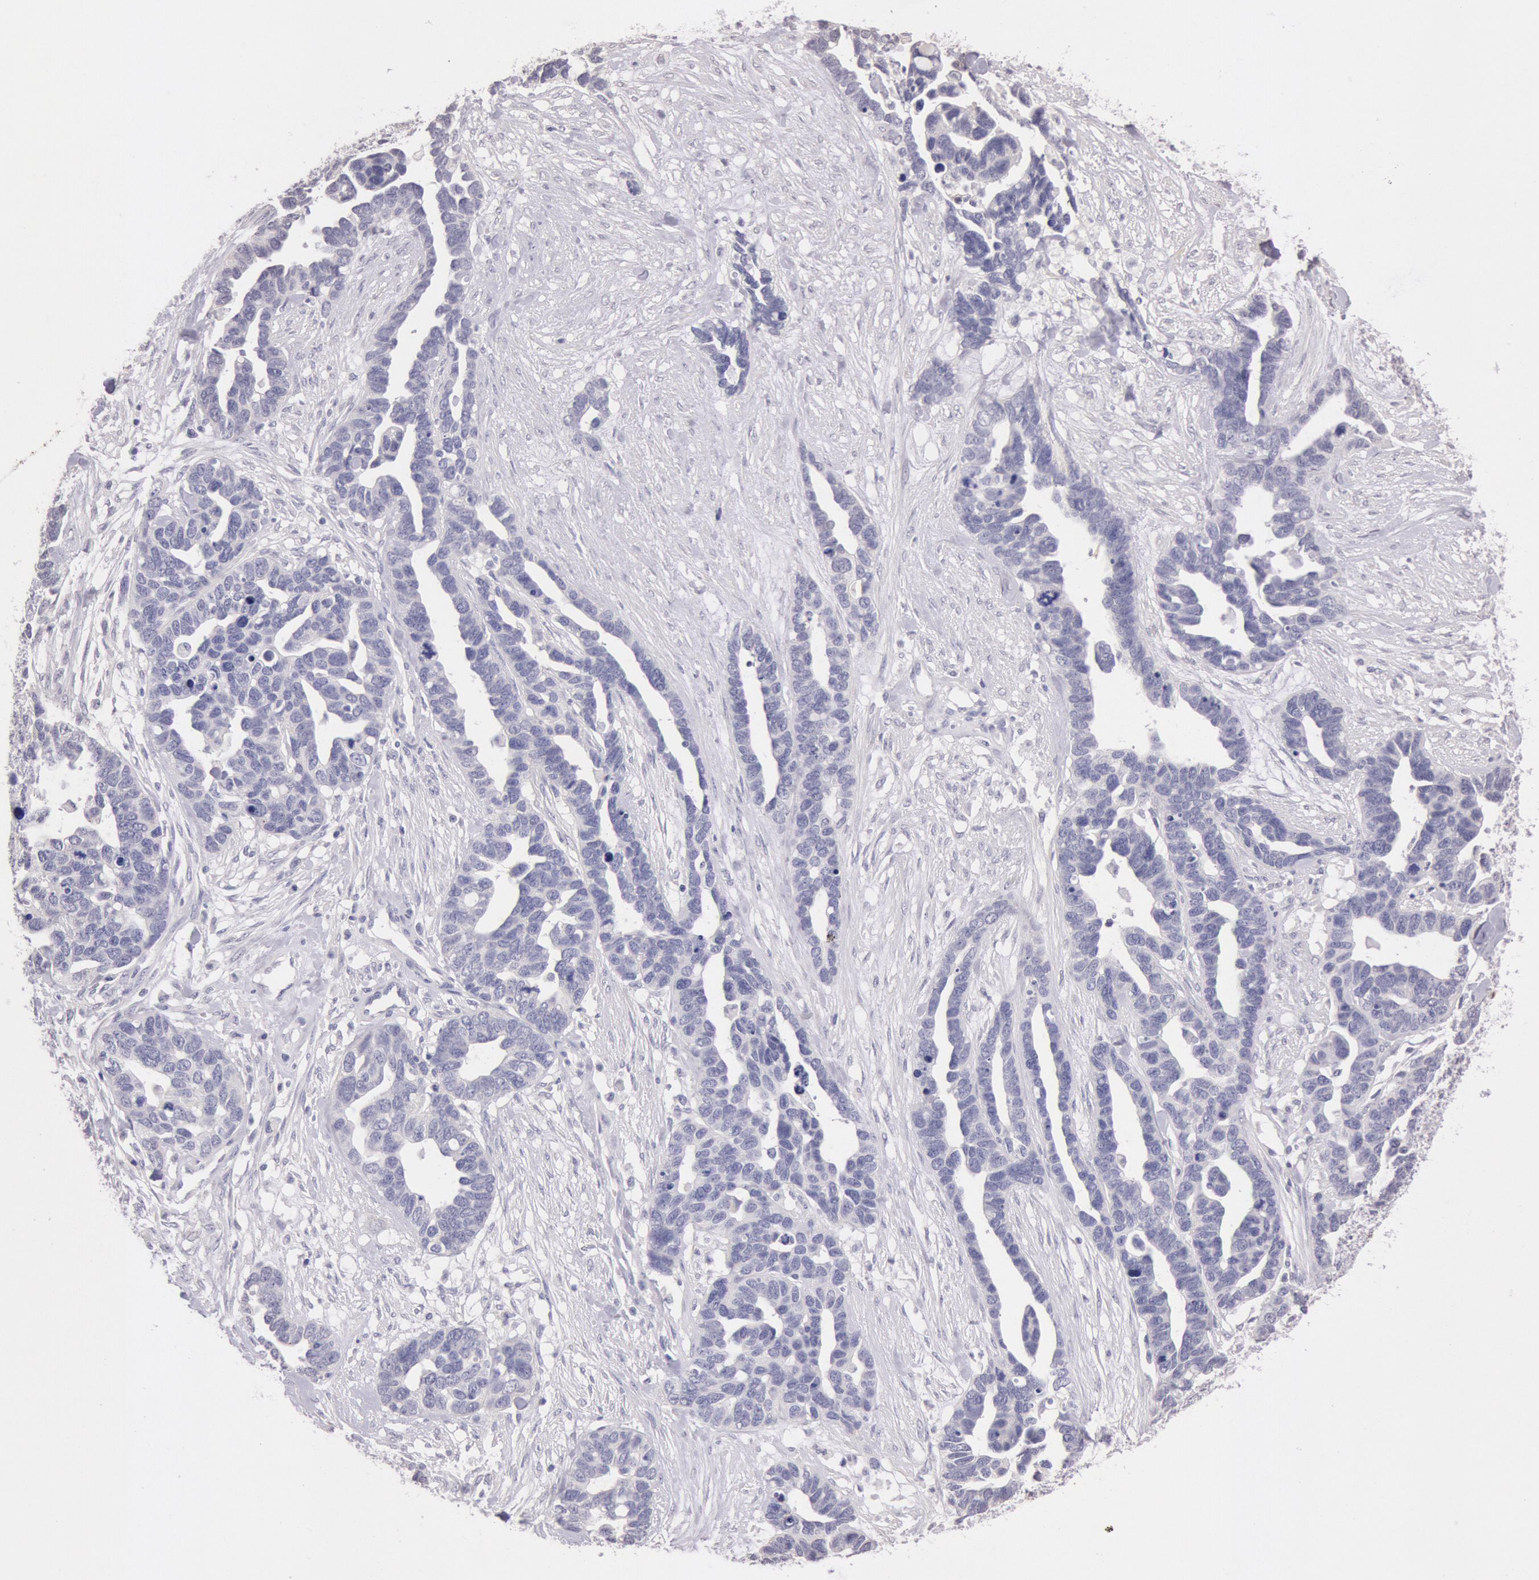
{"staining": {"intensity": "negative", "quantity": "none", "location": "none"}, "tissue": "ovarian cancer", "cell_type": "Tumor cells", "image_type": "cancer", "snomed": [{"axis": "morphology", "description": "Cystadenocarcinoma, serous, NOS"}, {"axis": "topography", "description": "Ovary"}], "caption": "An IHC photomicrograph of serous cystadenocarcinoma (ovarian) is shown. There is no staining in tumor cells of serous cystadenocarcinoma (ovarian). (Brightfield microscopy of DAB (3,3'-diaminobenzidine) IHC at high magnification).", "gene": "KDM6A", "patient": {"sex": "female", "age": 54}}